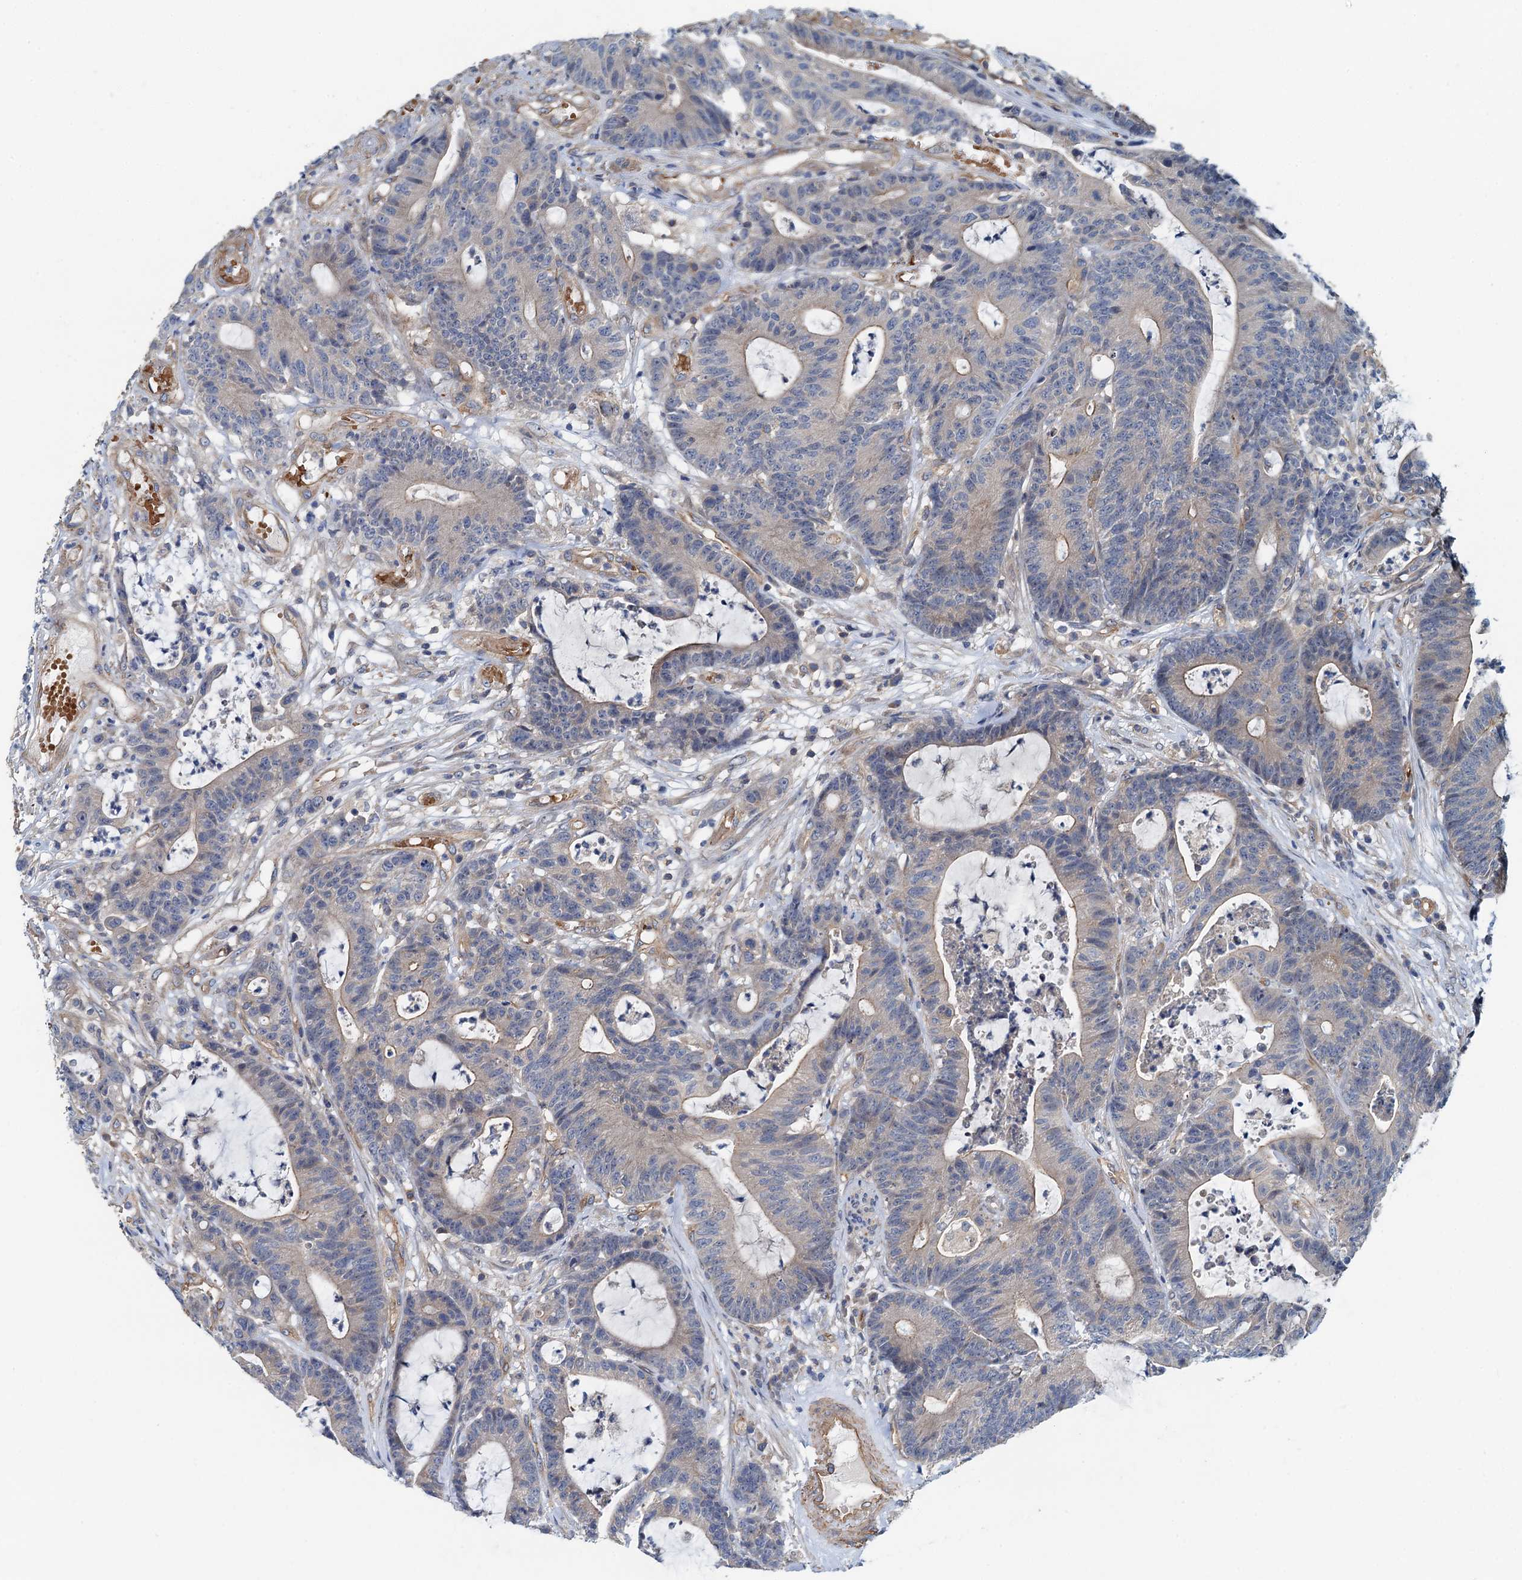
{"staining": {"intensity": "weak", "quantity": "<25%", "location": "cytoplasmic/membranous"}, "tissue": "colorectal cancer", "cell_type": "Tumor cells", "image_type": "cancer", "snomed": [{"axis": "morphology", "description": "Adenocarcinoma, NOS"}, {"axis": "topography", "description": "Colon"}], "caption": "Immunohistochemistry (IHC) micrograph of colorectal cancer (adenocarcinoma) stained for a protein (brown), which demonstrates no expression in tumor cells.", "gene": "ROGDI", "patient": {"sex": "female", "age": 84}}